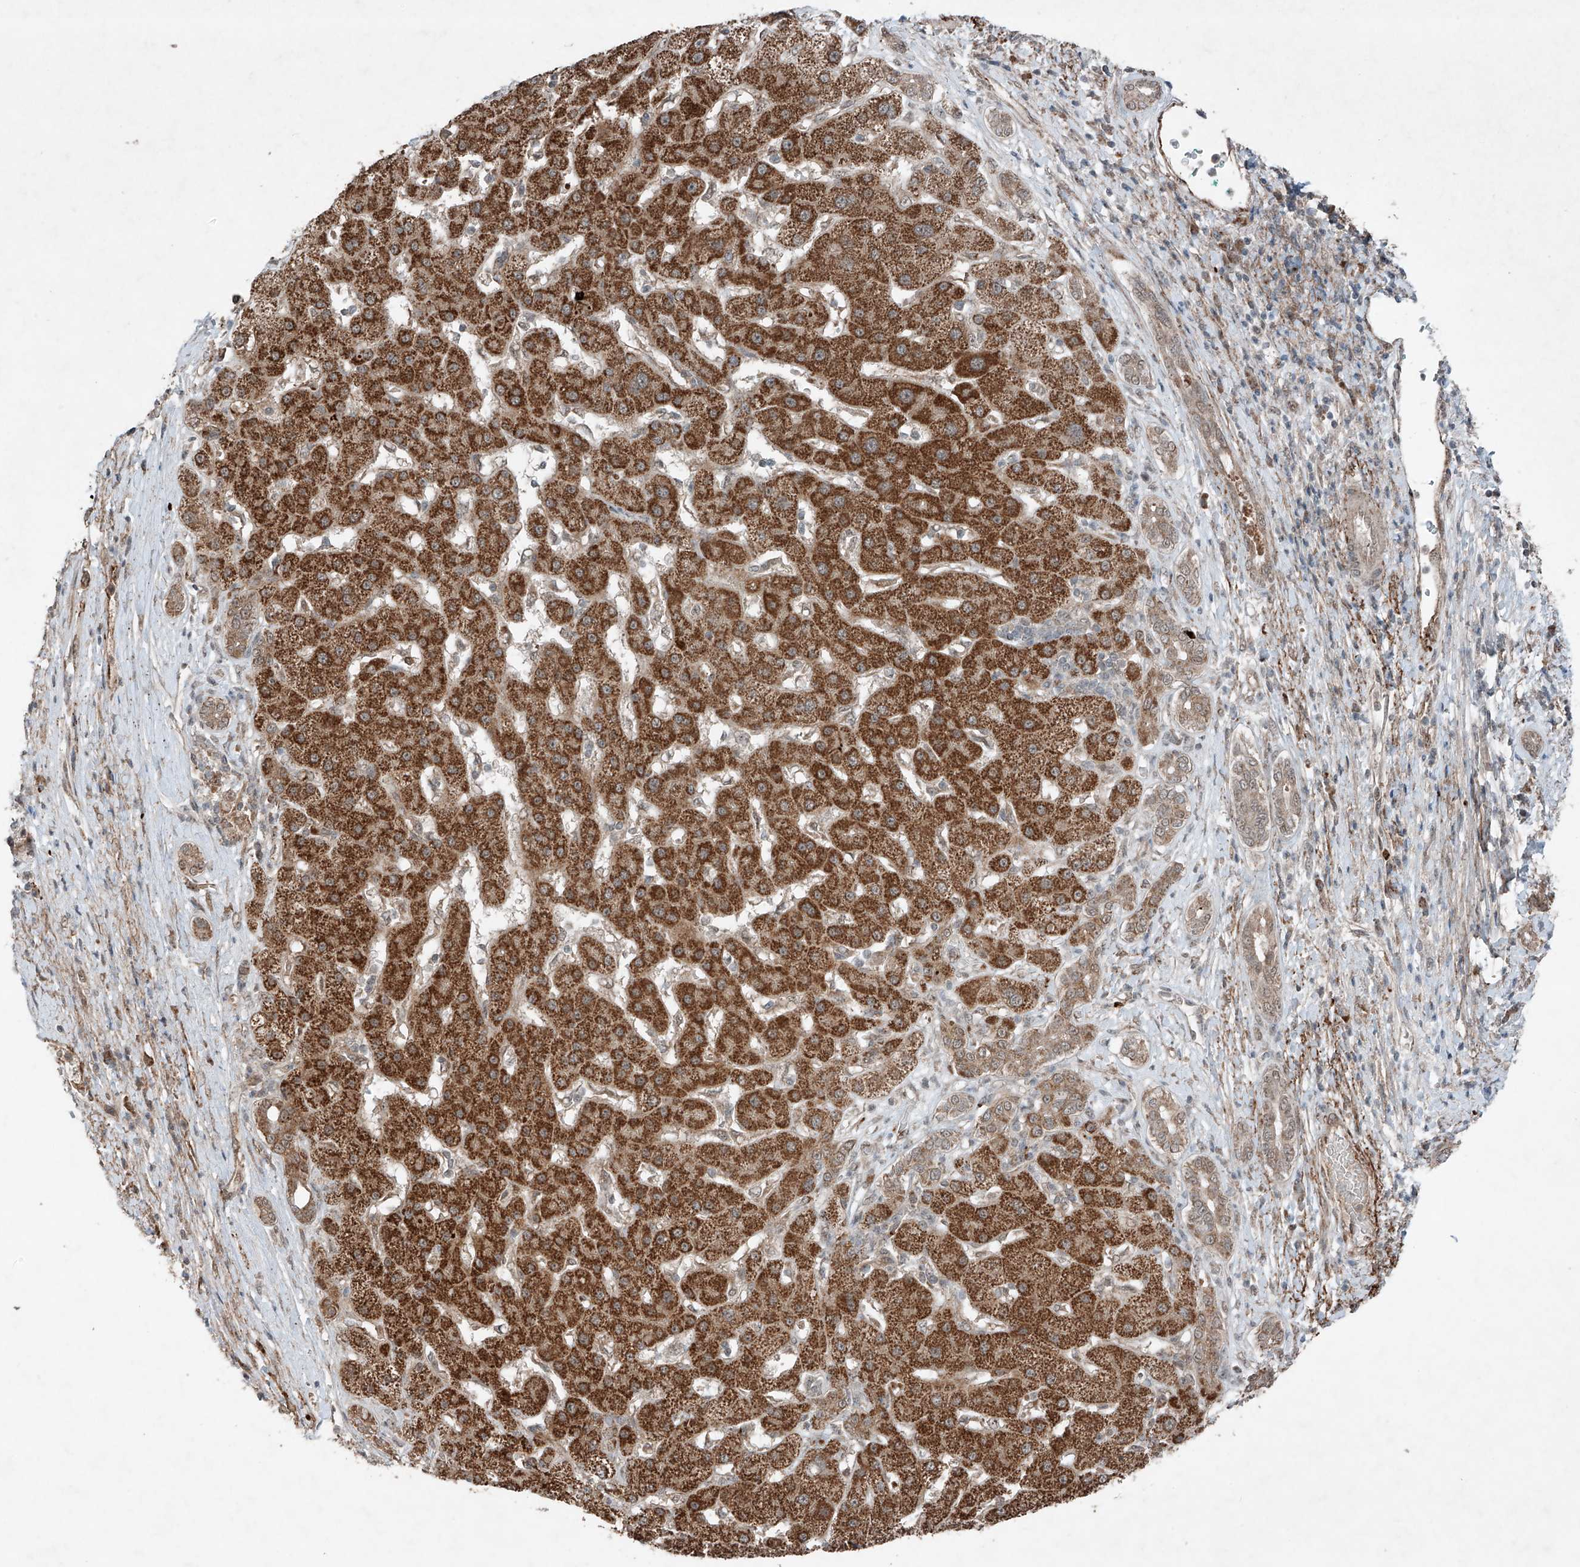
{"staining": {"intensity": "strong", "quantity": ">75%", "location": "cytoplasmic/membranous"}, "tissue": "liver cancer", "cell_type": "Tumor cells", "image_type": "cancer", "snomed": [{"axis": "morphology", "description": "Carcinoma, Hepatocellular, NOS"}, {"axis": "topography", "description": "Liver"}], "caption": "Liver hepatocellular carcinoma tissue reveals strong cytoplasmic/membranous staining in approximately >75% of tumor cells", "gene": "ZNF620", "patient": {"sex": "male", "age": 65}}